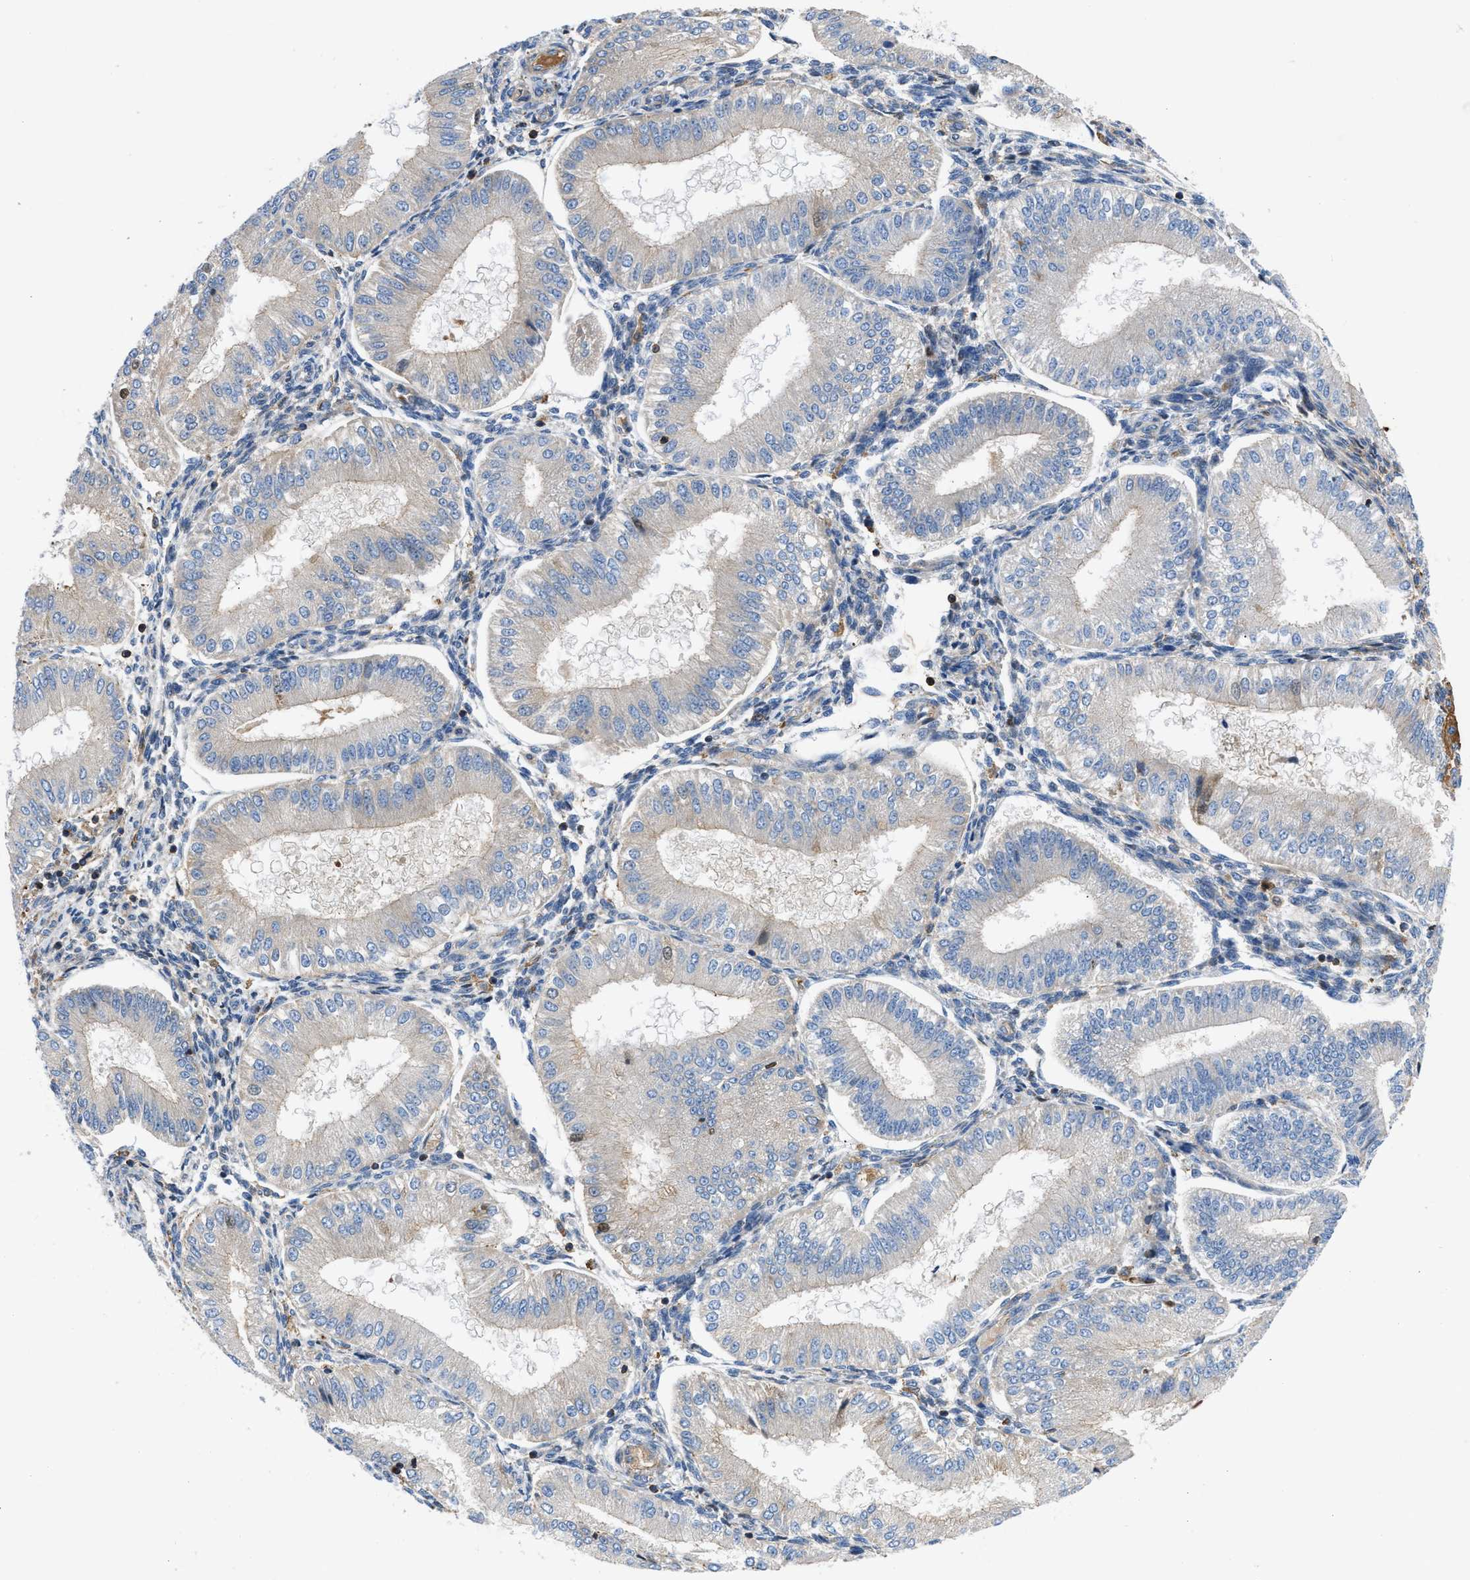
{"staining": {"intensity": "weak", "quantity": "25%-75%", "location": "cytoplasmic/membranous"}, "tissue": "endometrium", "cell_type": "Cells in endometrial stroma", "image_type": "normal", "snomed": [{"axis": "morphology", "description": "Normal tissue, NOS"}, {"axis": "topography", "description": "Endometrium"}], "caption": "Immunohistochemistry (IHC) (DAB) staining of unremarkable human endometrium exhibits weak cytoplasmic/membranous protein positivity in approximately 25%-75% of cells in endometrial stroma.", "gene": "ATP6V0D1", "patient": {"sex": "female", "age": 39}}